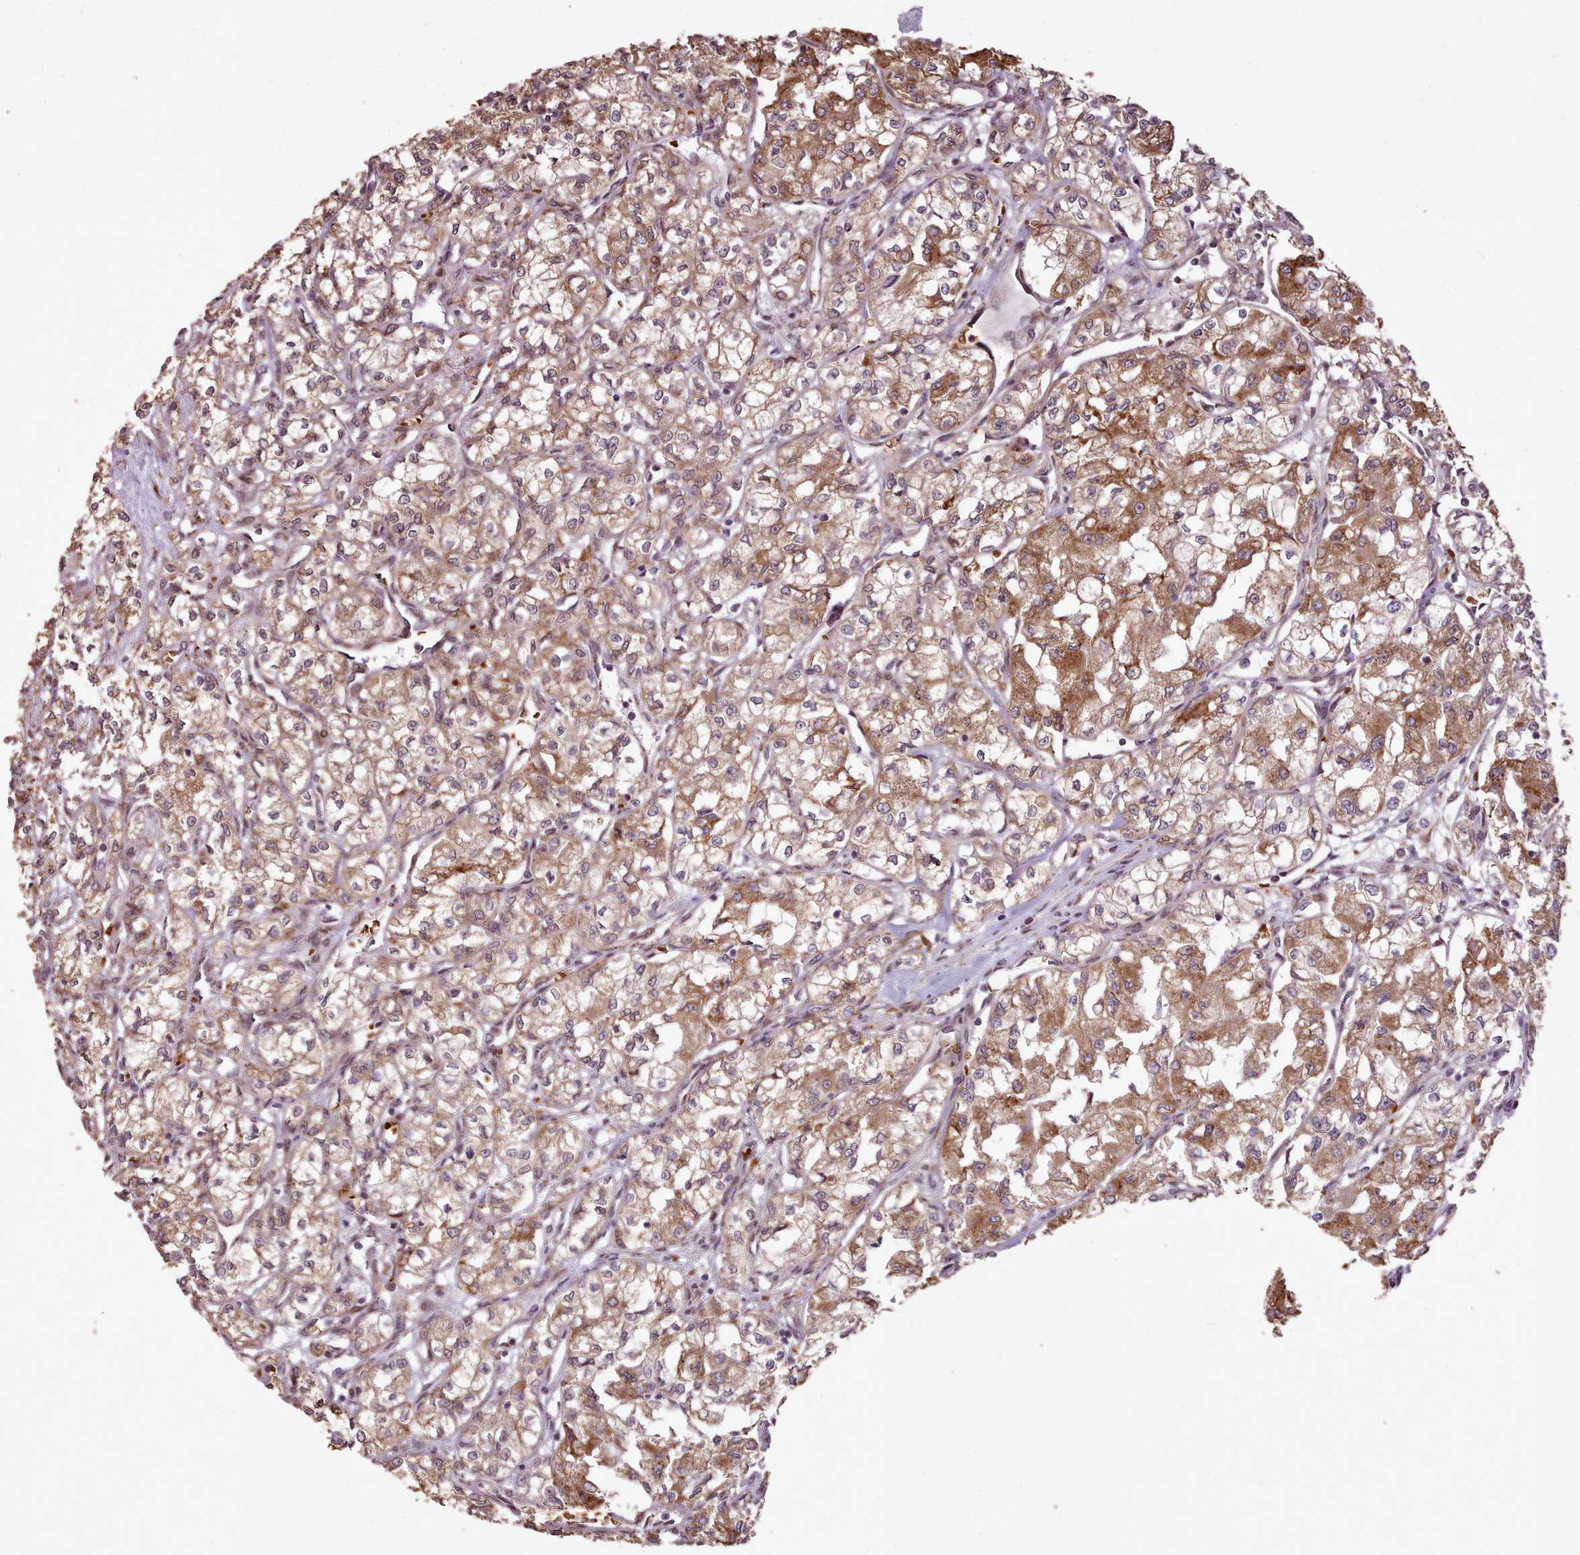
{"staining": {"intensity": "moderate", "quantity": ">75%", "location": "cytoplasmic/membranous"}, "tissue": "renal cancer", "cell_type": "Tumor cells", "image_type": "cancer", "snomed": [{"axis": "morphology", "description": "Adenocarcinoma, NOS"}, {"axis": "topography", "description": "Kidney"}], "caption": "Immunohistochemical staining of renal cancer shows medium levels of moderate cytoplasmic/membranous staining in approximately >75% of tumor cells. Using DAB (brown) and hematoxylin (blue) stains, captured at high magnification using brightfield microscopy.", "gene": "CABP1", "patient": {"sex": "male", "age": 59}}